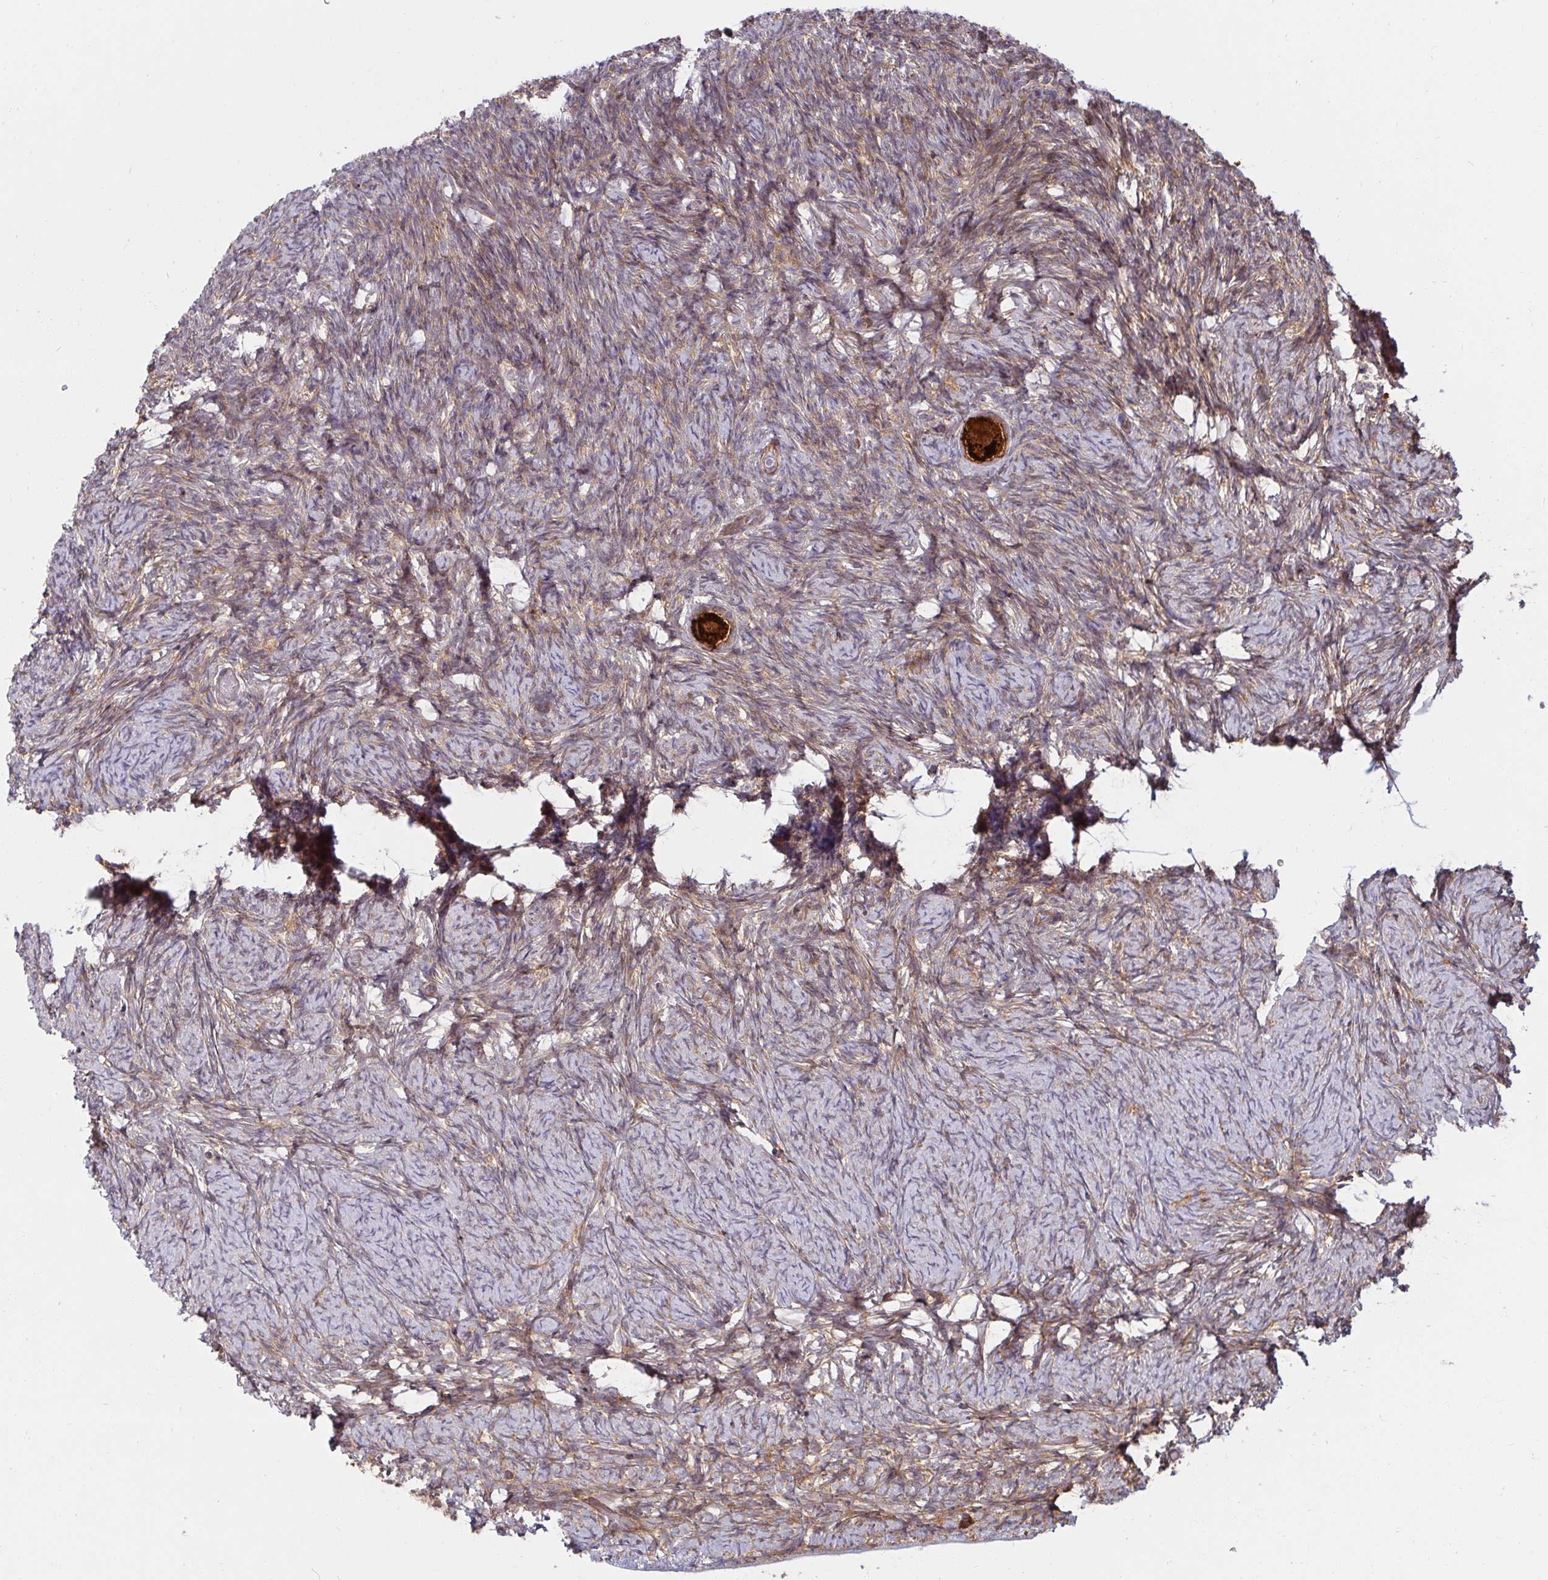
{"staining": {"intensity": "weak", "quantity": "<25%", "location": "cytoplasmic/membranous"}, "tissue": "ovary", "cell_type": "Follicle cells", "image_type": "normal", "snomed": [{"axis": "morphology", "description": "Normal tissue, NOS"}, {"axis": "topography", "description": "Ovary"}], "caption": "The histopathology image exhibits no significant staining in follicle cells of ovary. The staining was performed using DAB (3,3'-diaminobenzidine) to visualize the protein expression in brown, while the nuclei were stained in blue with hematoxylin (Magnification: 20x).", "gene": "BTF3", "patient": {"sex": "female", "age": 34}}